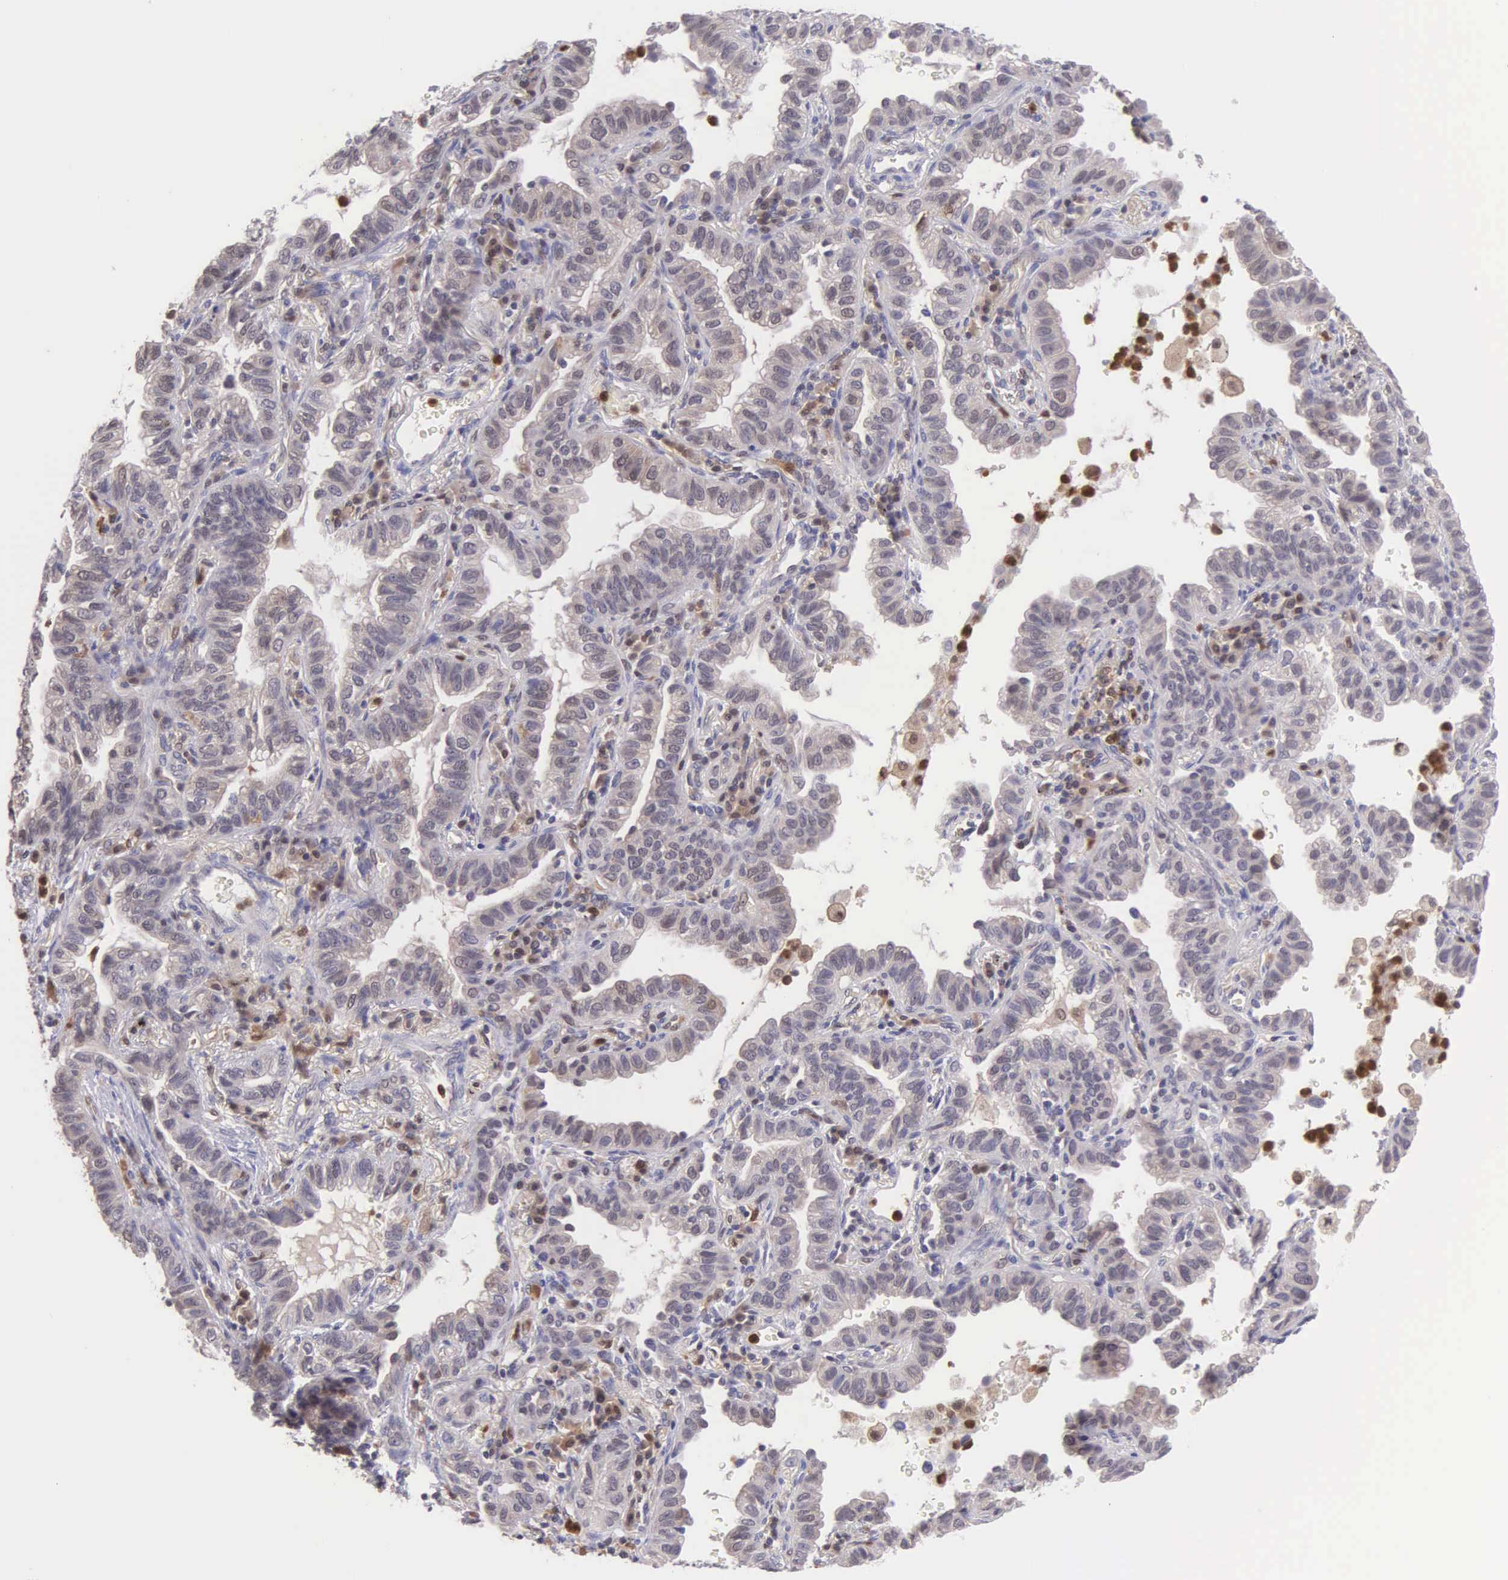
{"staining": {"intensity": "negative", "quantity": "none", "location": "none"}, "tissue": "lung cancer", "cell_type": "Tumor cells", "image_type": "cancer", "snomed": [{"axis": "morphology", "description": "Adenocarcinoma, NOS"}, {"axis": "topography", "description": "Lung"}], "caption": "This is an IHC photomicrograph of lung cancer (adenocarcinoma). There is no staining in tumor cells.", "gene": "BID", "patient": {"sex": "female", "age": 50}}